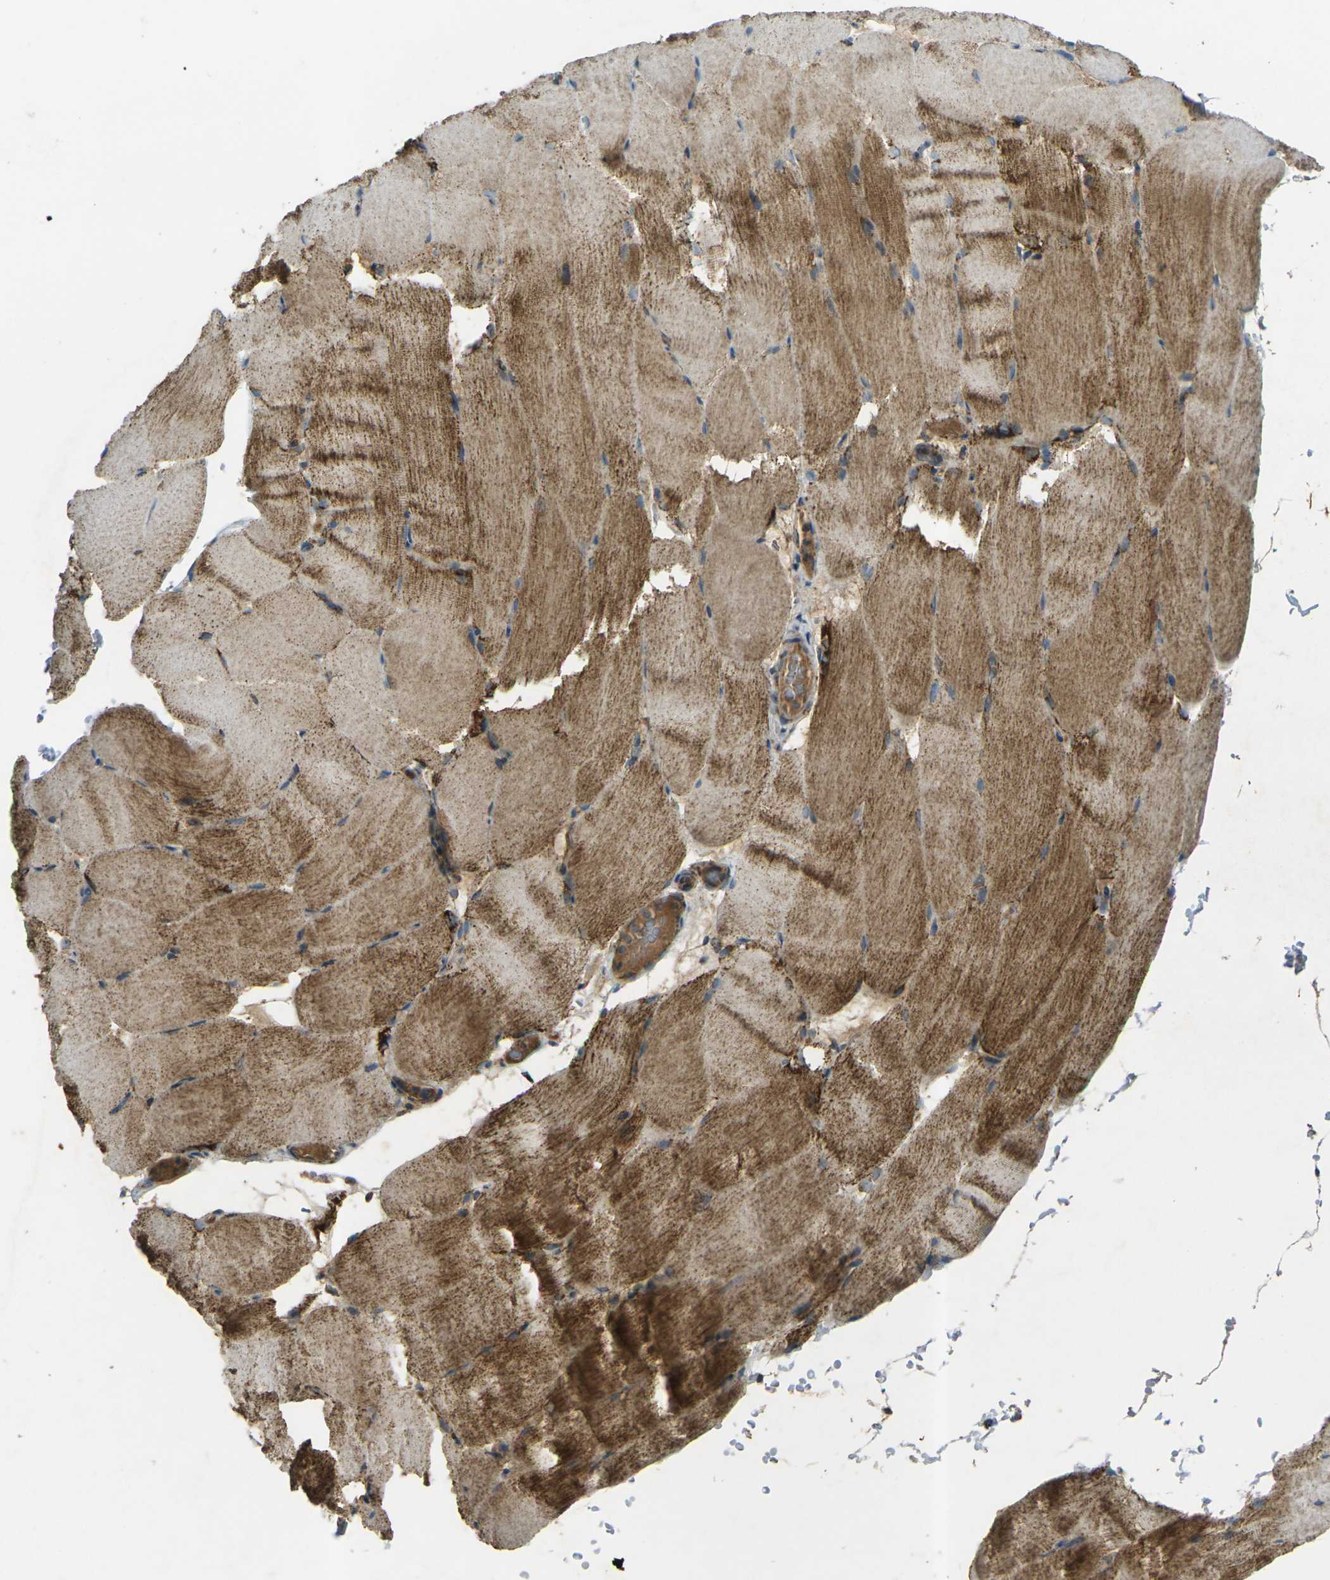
{"staining": {"intensity": "moderate", "quantity": ">75%", "location": "cytoplasmic/membranous"}, "tissue": "skeletal muscle", "cell_type": "Myocytes", "image_type": "normal", "snomed": [{"axis": "morphology", "description": "Normal tissue, NOS"}, {"axis": "topography", "description": "Skeletal muscle"}, {"axis": "topography", "description": "Parathyroid gland"}], "caption": "This histopathology image shows benign skeletal muscle stained with immunohistochemistry to label a protein in brown. The cytoplasmic/membranous of myocytes show moderate positivity for the protein. Nuclei are counter-stained blue.", "gene": "IGF1R", "patient": {"sex": "female", "age": 37}}